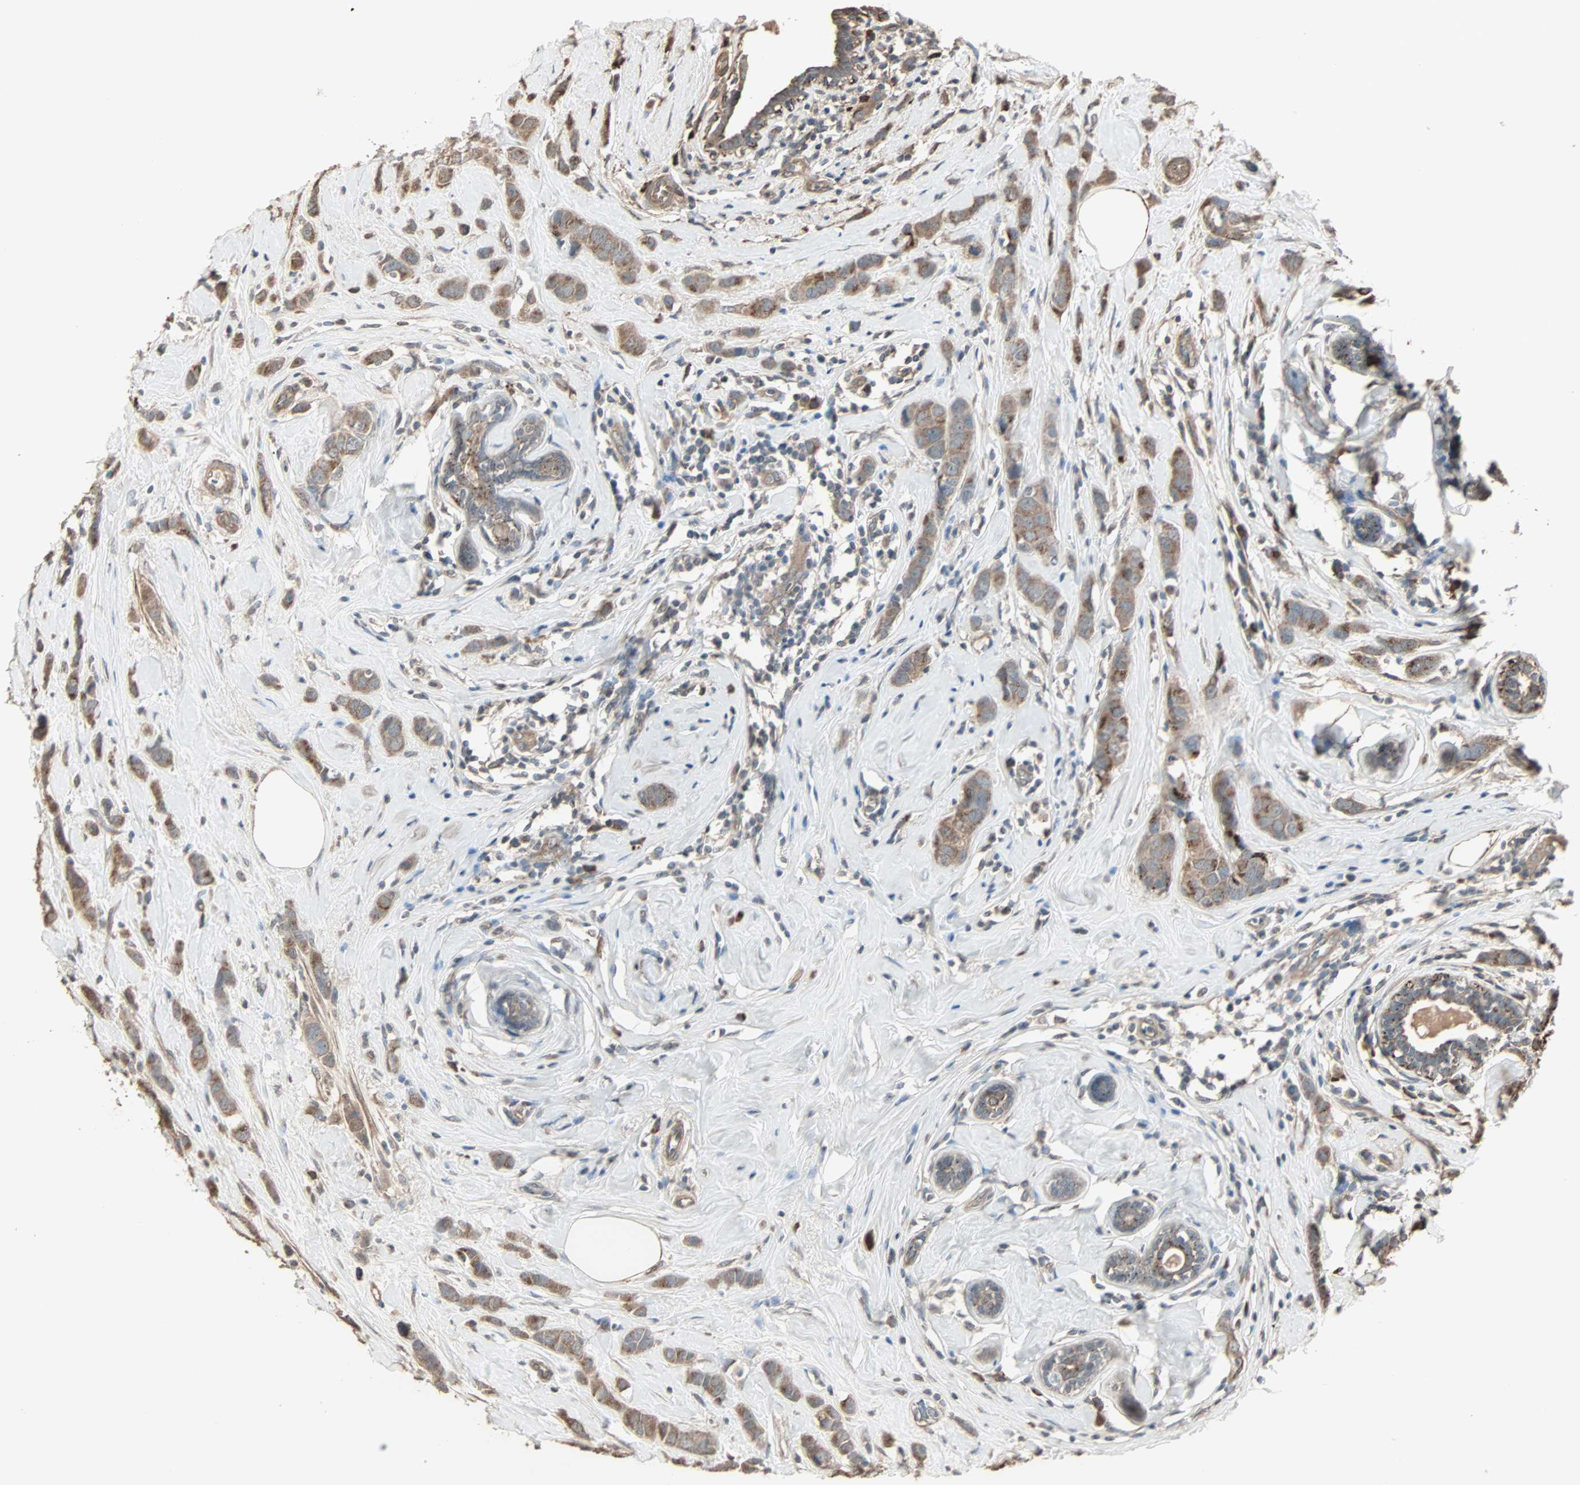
{"staining": {"intensity": "moderate", "quantity": ">75%", "location": "cytoplasmic/membranous"}, "tissue": "breast cancer", "cell_type": "Tumor cells", "image_type": "cancer", "snomed": [{"axis": "morphology", "description": "Normal tissue, NOS"}, {"axis": "morphology", "description": "Duct carcinoma"}, {"axis": "topography", "description": "Breast"}], "caption": "The immunohistochemical stain labels moderate cytoplasmic/membranous positivity in tumor cells of breast intraductal carcinoma tissue.", "gene": "GALNT3", "patient": {"sex": "female", "age": 50}}